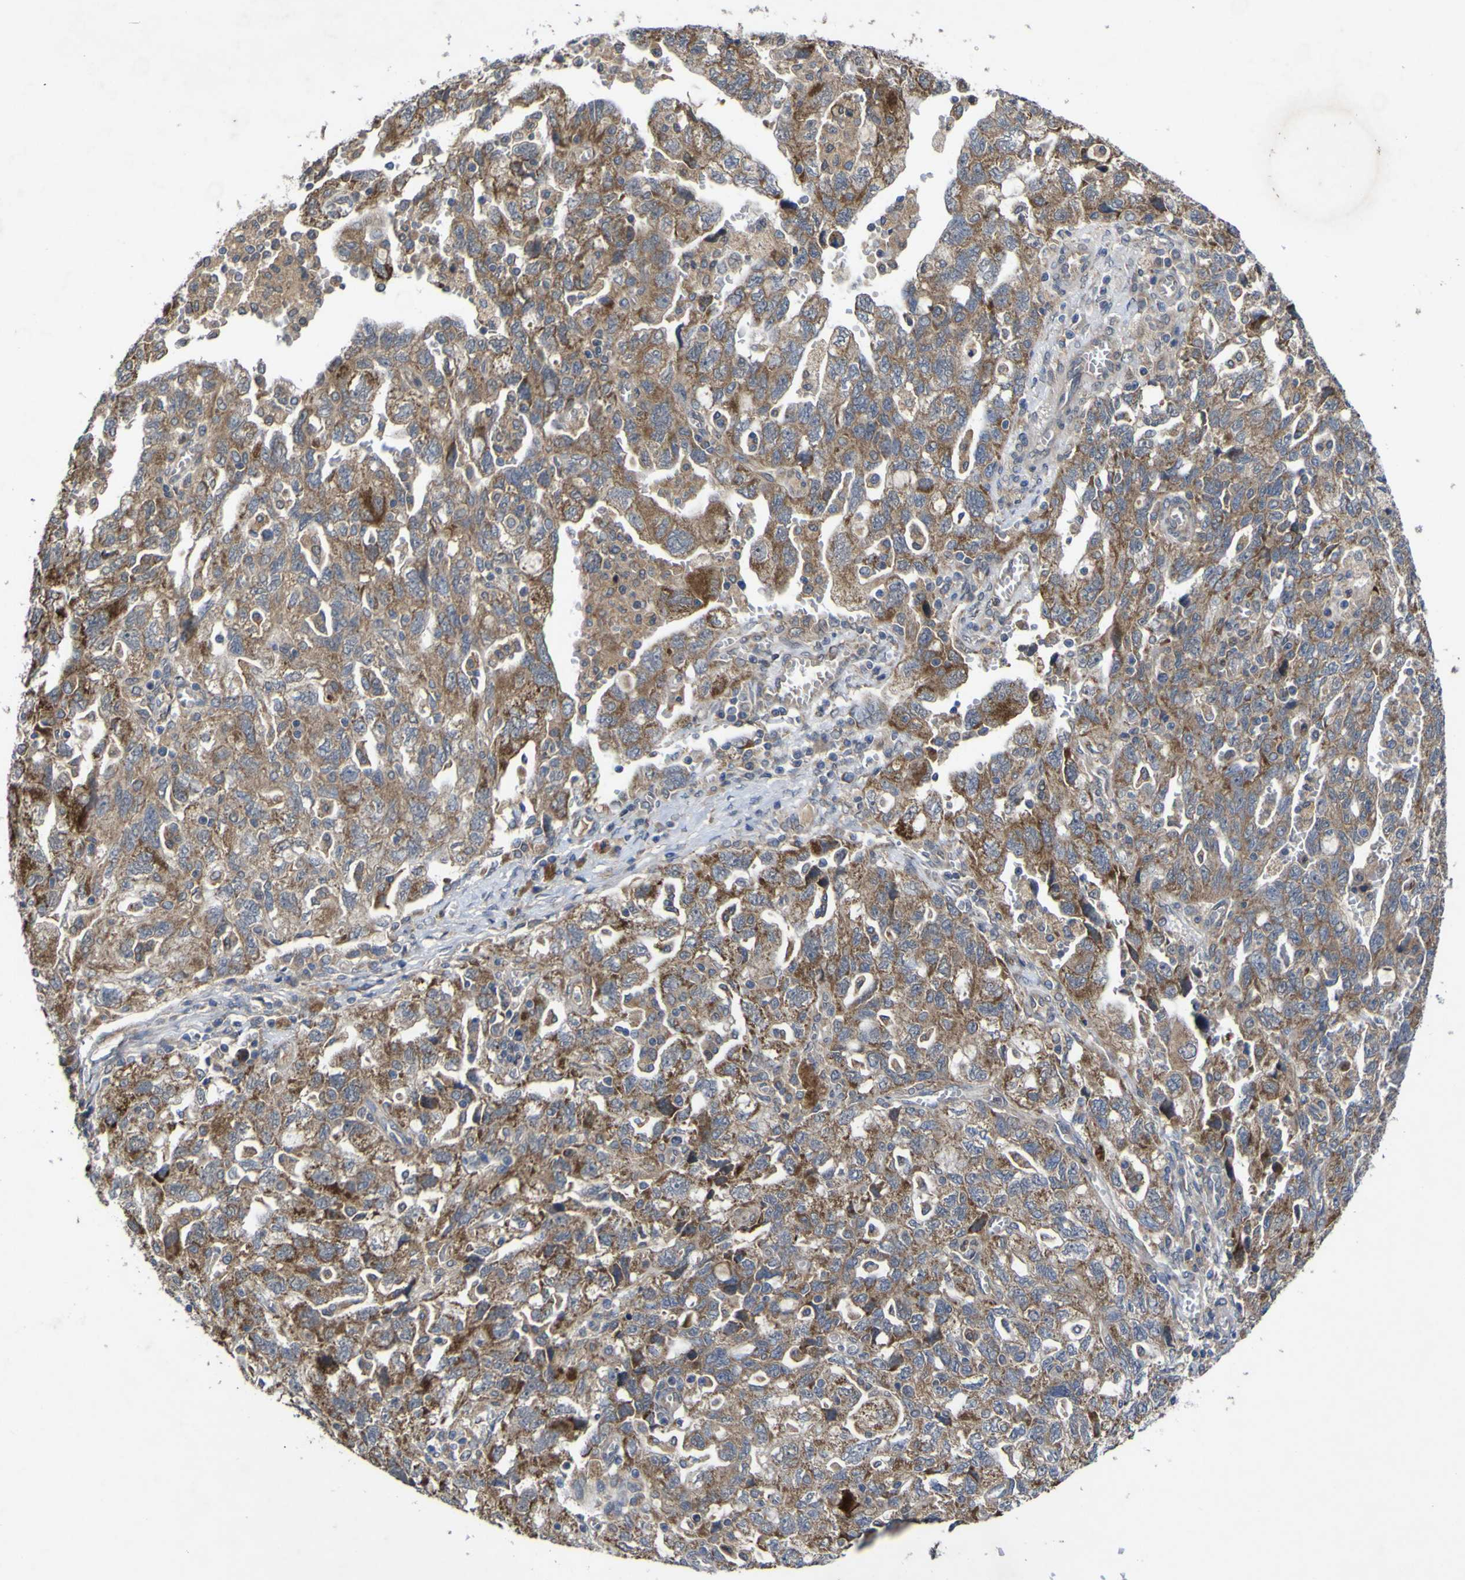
{"staining": {"intensity": "moderate", "quantity": ">75%", "location": "cytoplasmic/membranous"}, "tissue": "ovarian cancer", "cell_type": "Tumor cells", "image_type": "cancer", "snomed": [{"axis": "morphology", "description": "Carcinoma, NOS"}, {"axis": "morphology", "description": "Cystadenocarcinoma, serous, NOS"}, {"axis": "topography", "description": "Ovary"}], "caption": "The immunohistochemical stain shows moderate cytoplasmic/membranous staining in tumor cells of ovarian cancer (serous cystadenocarcinoma) tissue. (IHC, brightfield microscopy, high magnification).", "gene": "IRAK2", "patient": {"sex": "female", "age": 69}}